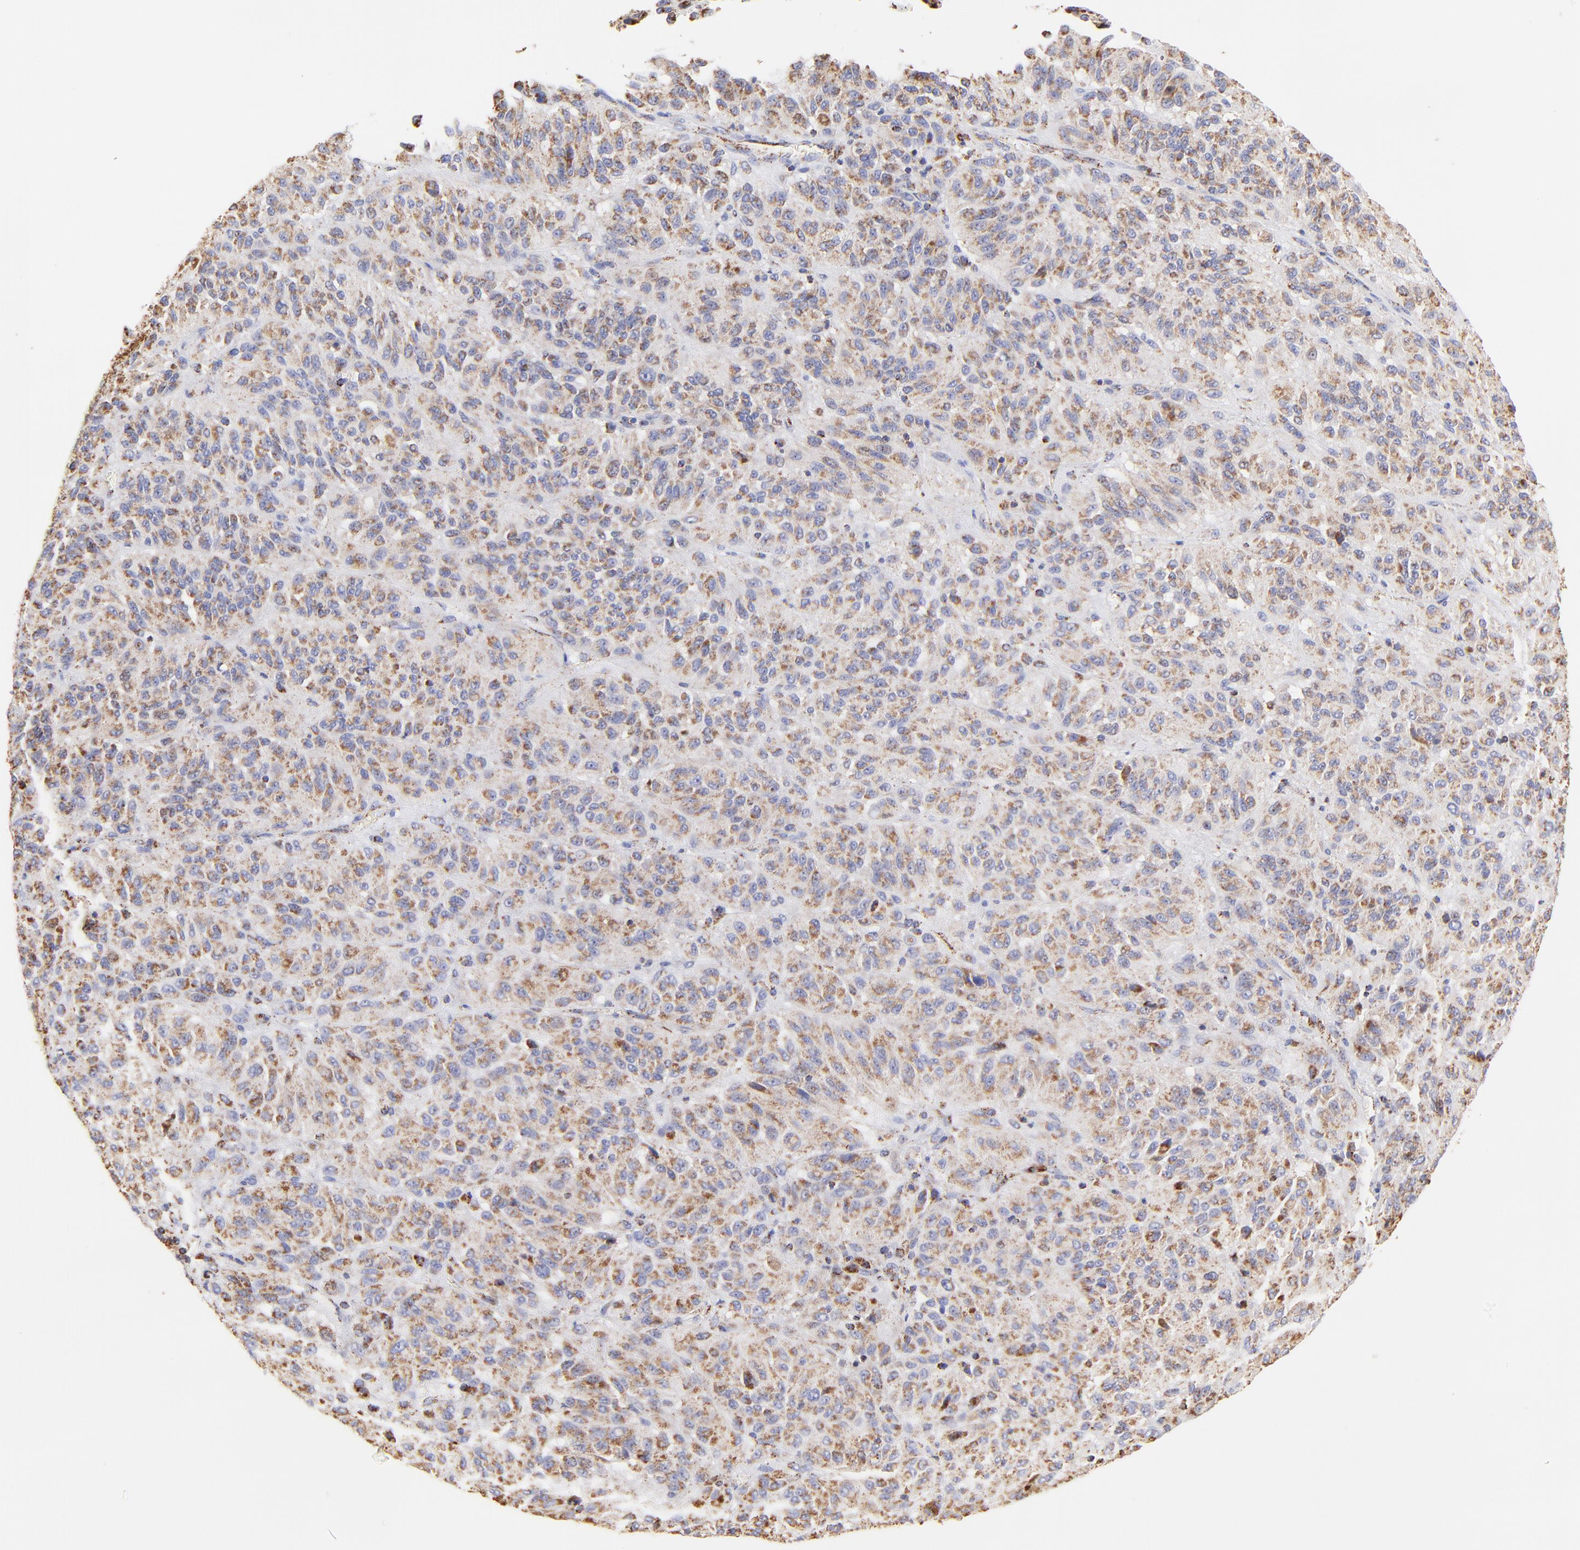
{"staining": {"intensity": "moderate", "quantity": ">75%", "location": "cytoplasmic/membranous"}, "tissue": "melanoma", "cell_type": "Tumor cells", "image_type": "cancer", "snomed": [{"axis": "morphology", "description": "Malignant melanoma, Metastatic site"}, {"axis": "topography", "description": "Lung"}], "caption": "High-power microscopy captured an IHC histopathology image of melanoma, revealing moderate cytoplasmic/membranous staining in approximately >75% of tumor cells.", "gene": "ECH1", "patient": {"sex": "male", "age": 64}}